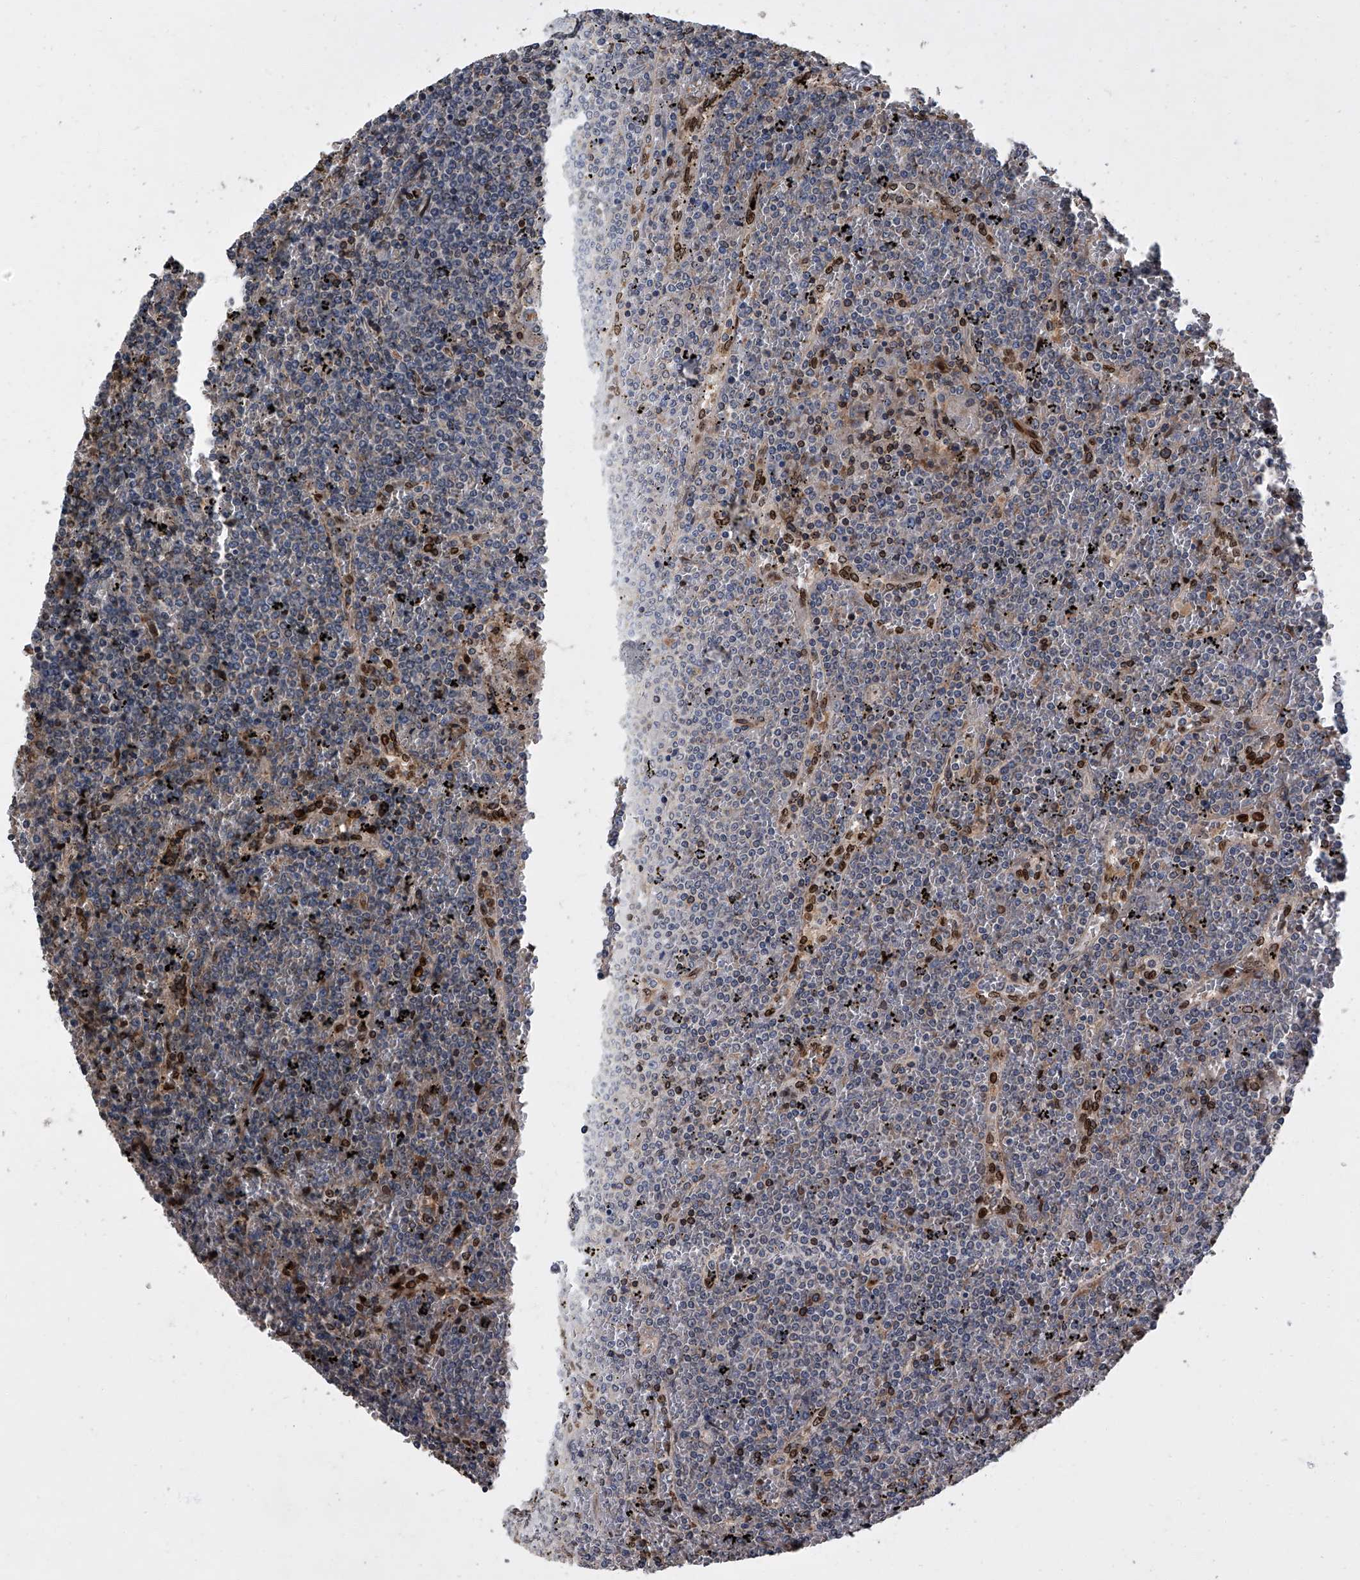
{"staining": {"intensity": "negative", "quantity": "none", "location": "none"}, "tissue": "lymphoma", "cell_type": "Tumor cells", "image_type": "cancer", "snomed": [{"axis": "morphology", "description": "Malignant lymphoma, non-Hodgkin's type, Low grade"}, {"axis": "topography", "description": "Spleen"}], "caption": "DAB immunohistochemical staining of human low-grade malignant lymphoma, non-Hodgkin's type demonstrates no significant positivity in tumor cells. (Brightfield microscopy of DAB IHC at high magnification).", "gene": "LRRC8C", "patient": {"sex": "female", "age": 19}}